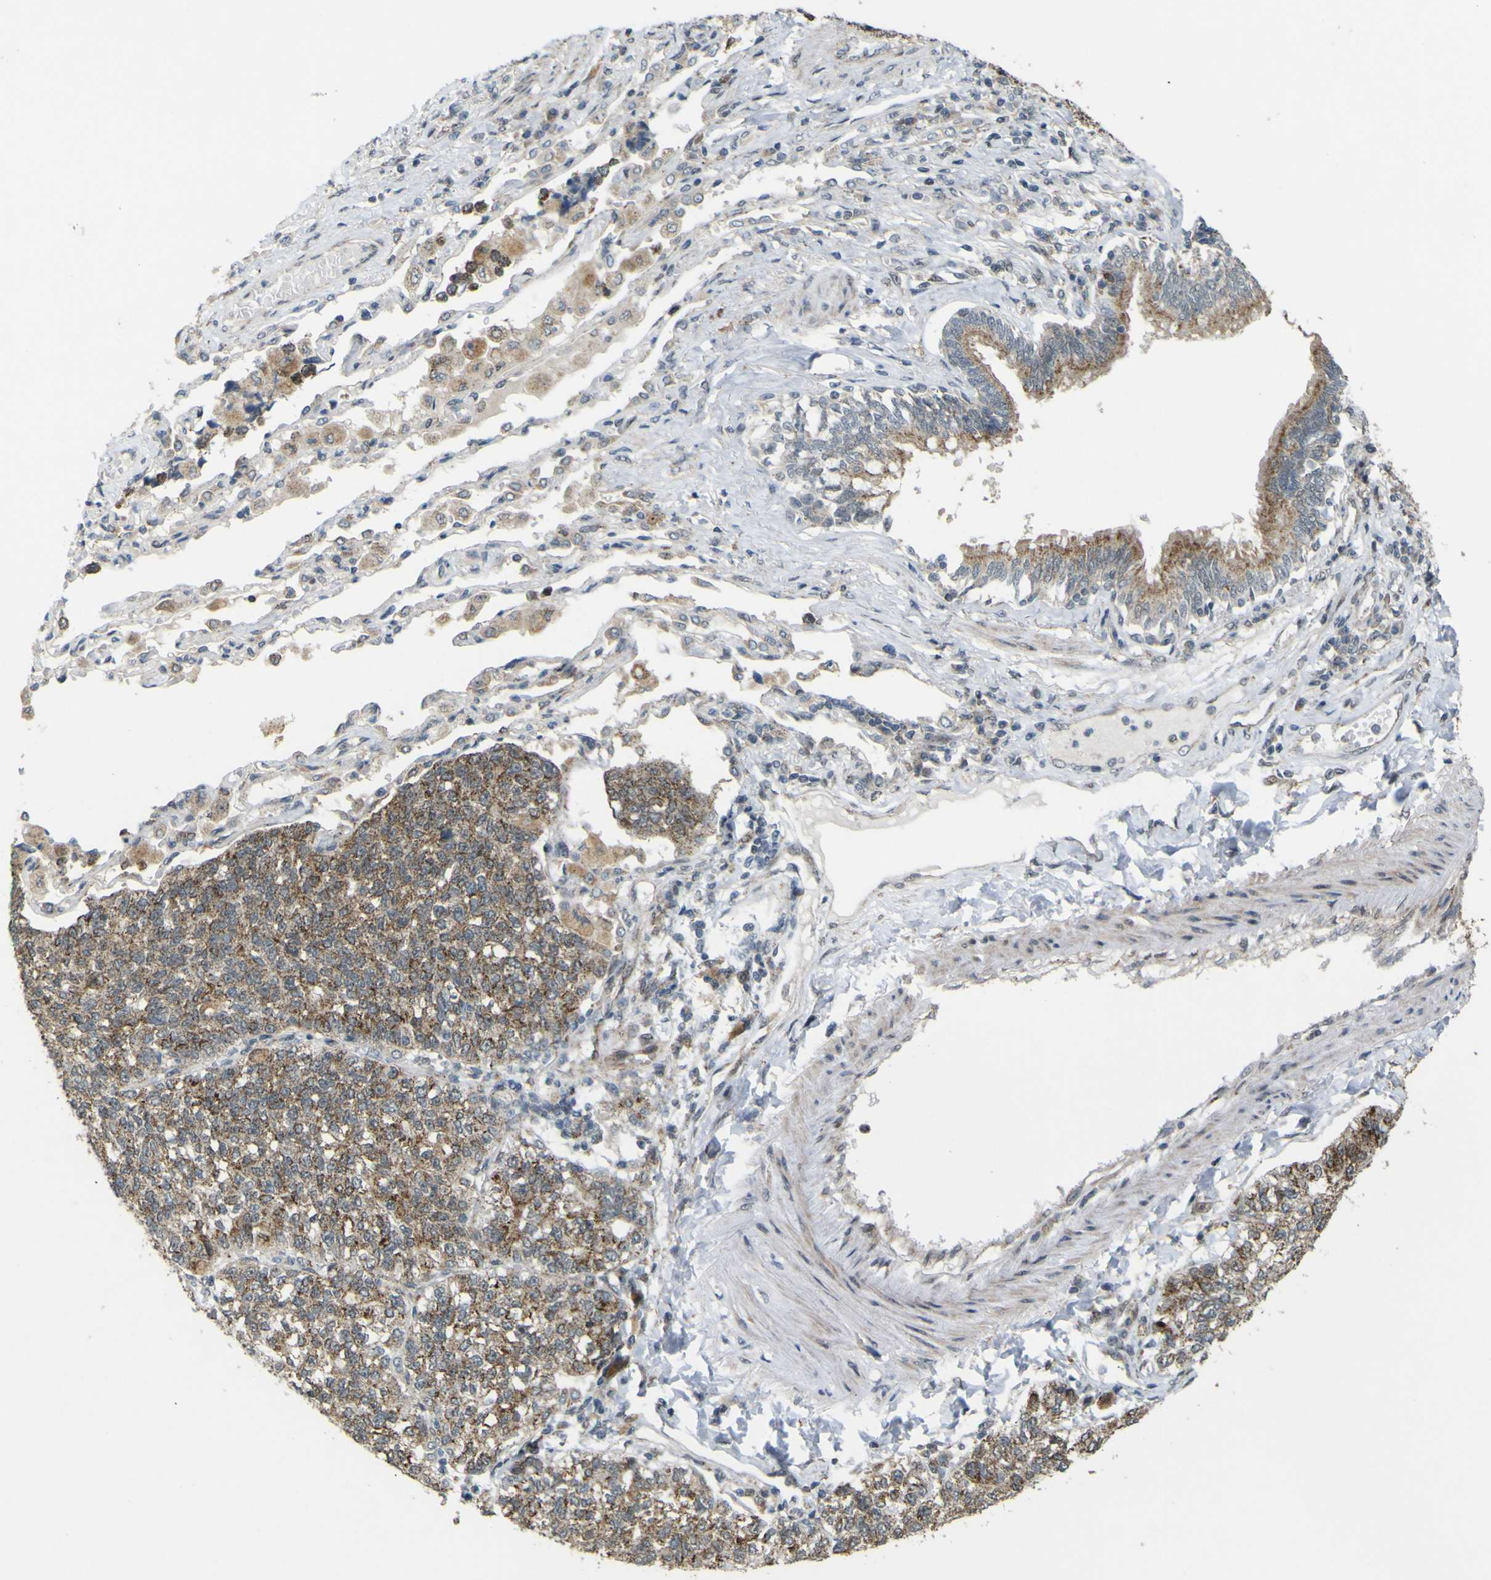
{"staining": {"intensity": "moderate", "quantity": ">75%", "location": "cytoplasmic/membranous"}, "tissue": "lung cancer", "cell_type": "Tumor cells", "image_type": "cancer", "snomed": [{"axis": "morphology", "description": "Adenocarcinoma, NOS"}, {"axis": "topography", "description": "Lung"}], "caption": "Protein expression analysis of human lung cancer reveals moderate cytoplasmic/membranous expression in approximately >75% of tumor cells. Nuclei are stained in blue.", "gene": "ACBD5", "patient": {"sex": "male", "age": 49}}